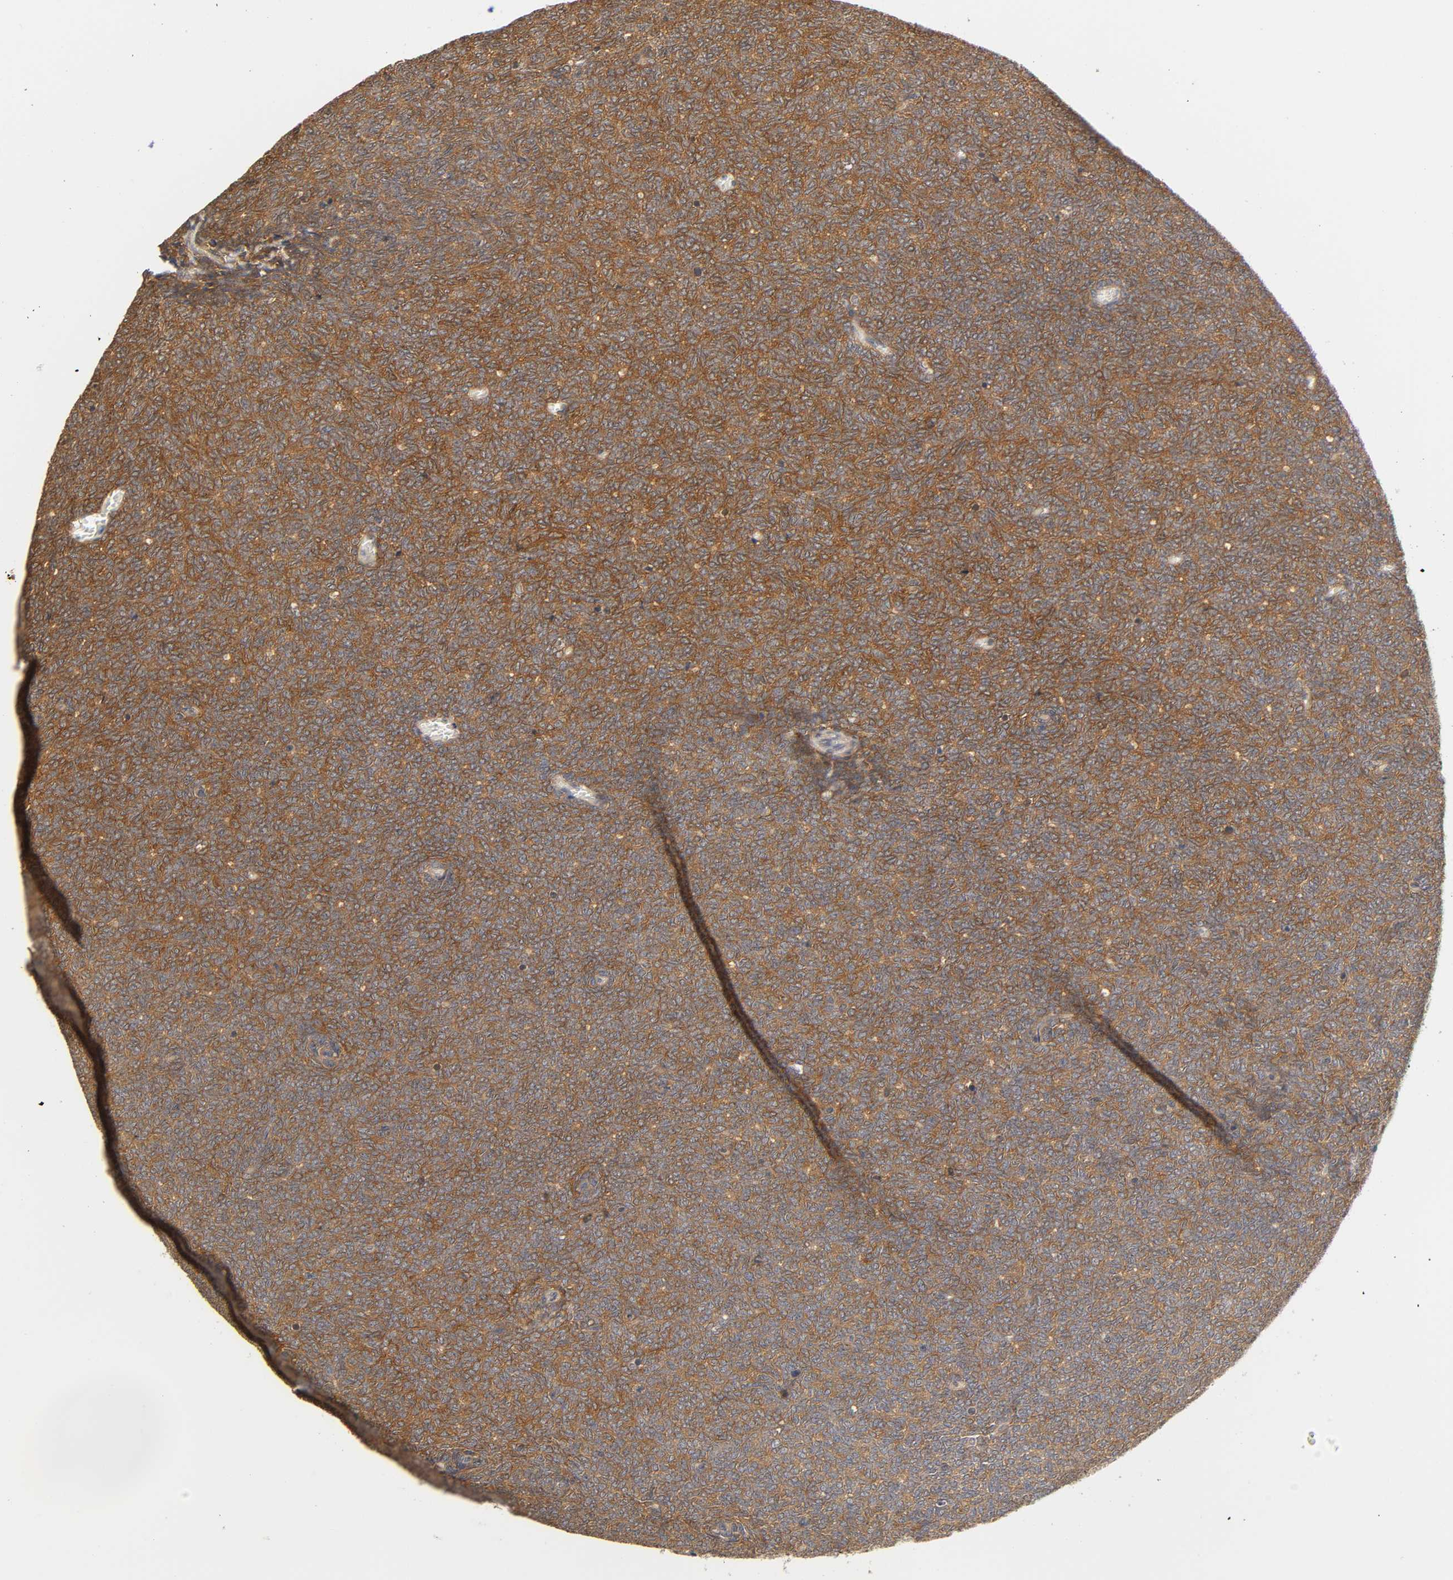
{"staining": {"intensity": "moderate", "quantity": ">75%", "location": "cytoplasmic/membranous"}, "tissue": "renal cancer", "cell_type": "Tumor cells", "image_type": "cancer", "snomed": [{"axis": "morphology", "description": "Neoplasm, malignant, NOS"}, {"axis": "topography", "description": "Kidney"}], "caption": "This is an image of immunohistochemistry staining of renal cancer, which shows moderate staining in the cytoplasmic/membranous of tumor cells.", "gene": "PDE5A", "patient": {"sex": "male", "age": 28}}